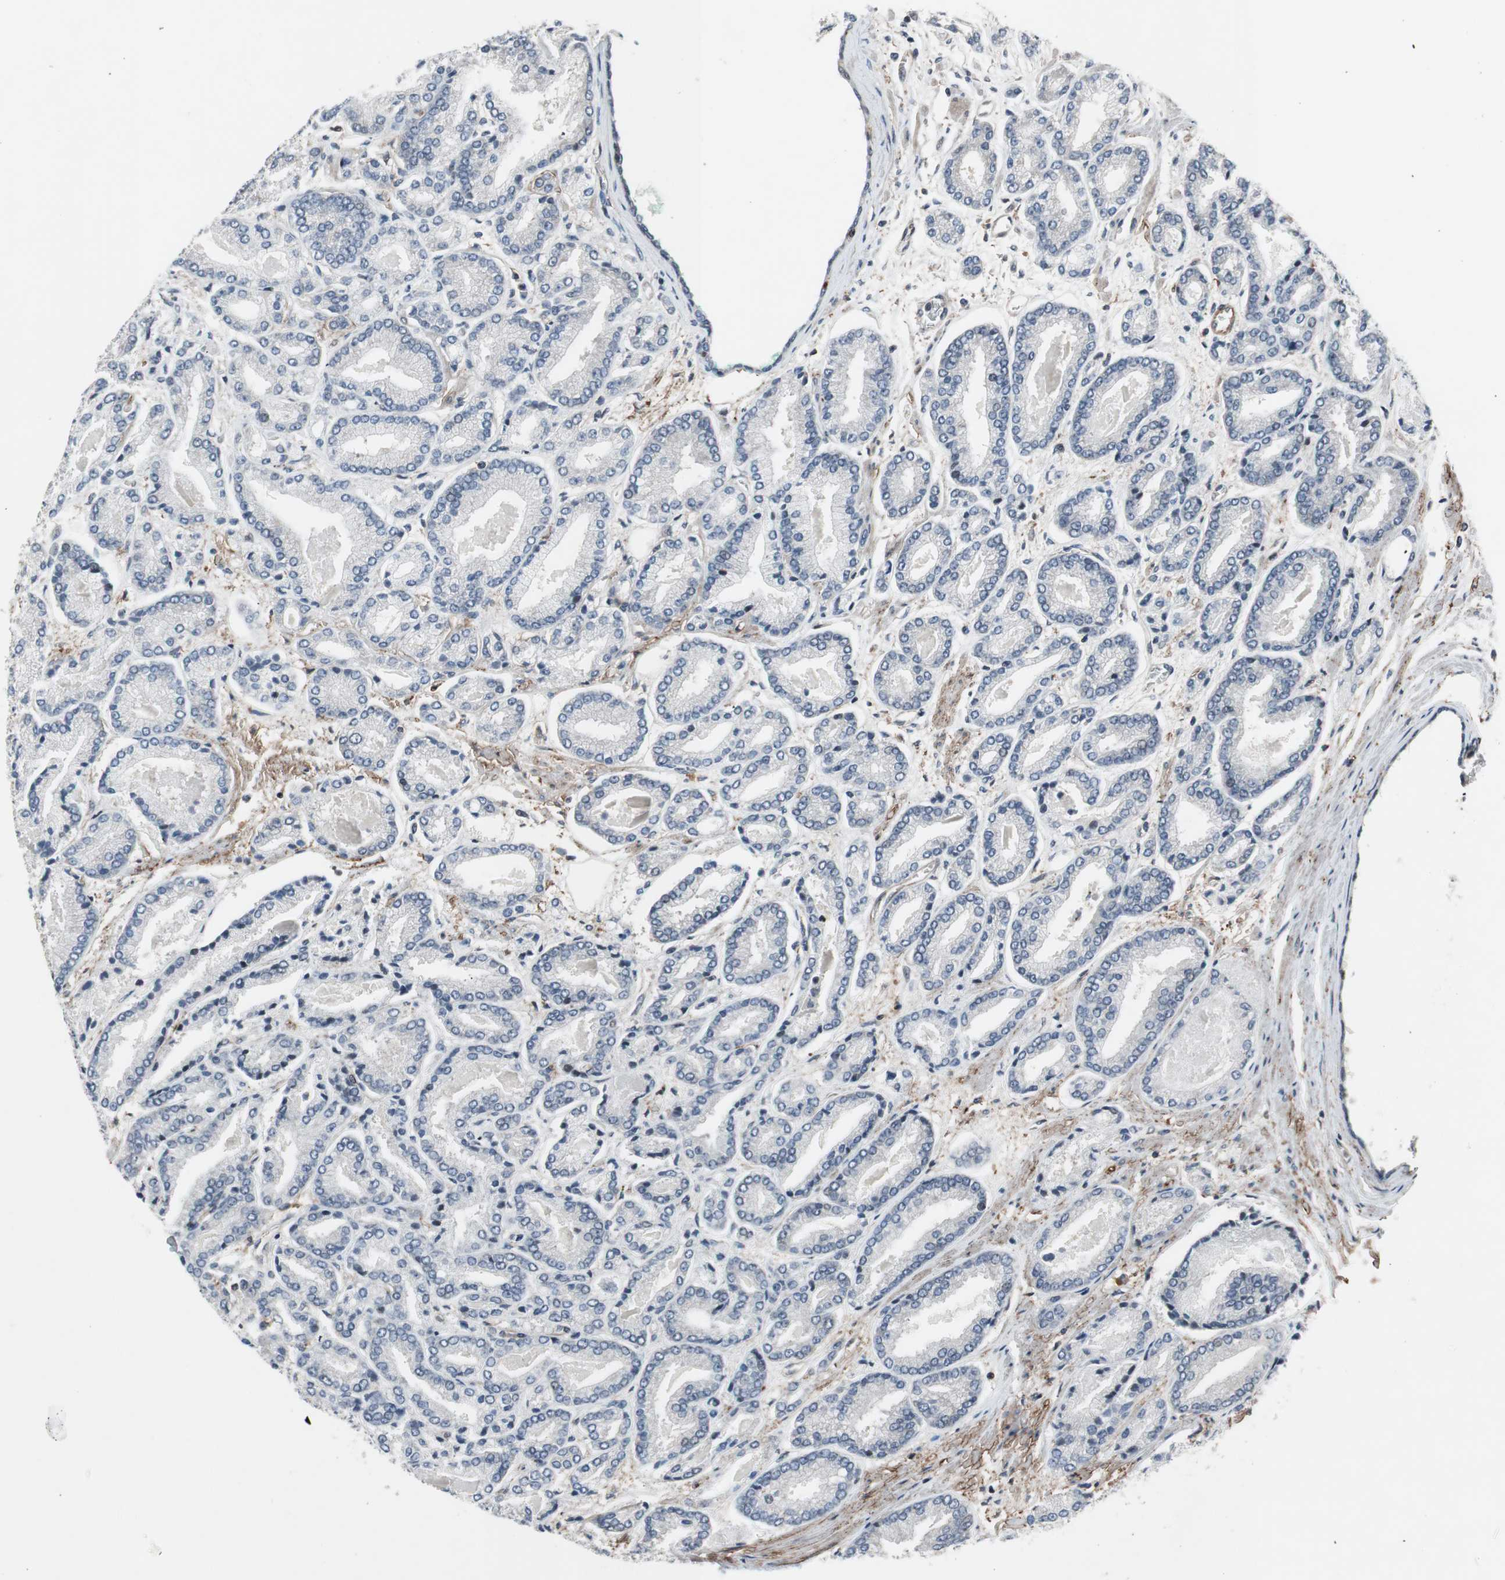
{"staining": {"intensity": "negative", "quantity": "none", "location": "none"}, "tissue": "prostate cancer", "cell_type": "Tumor cells", "image_type": "cancer", "snomed": [{"axis": "morphology", "description": "Adenocarcinoma, Low grade"}, {"axis": "topography", "description": "Prostate"}], "caption": "An image of prostate low-grade adenocarcinoma stained for a protein demonstrates no brown staining in tumor cells.", "gene": "GRHL1", "patient": {"sex": "male", "age": 59}}